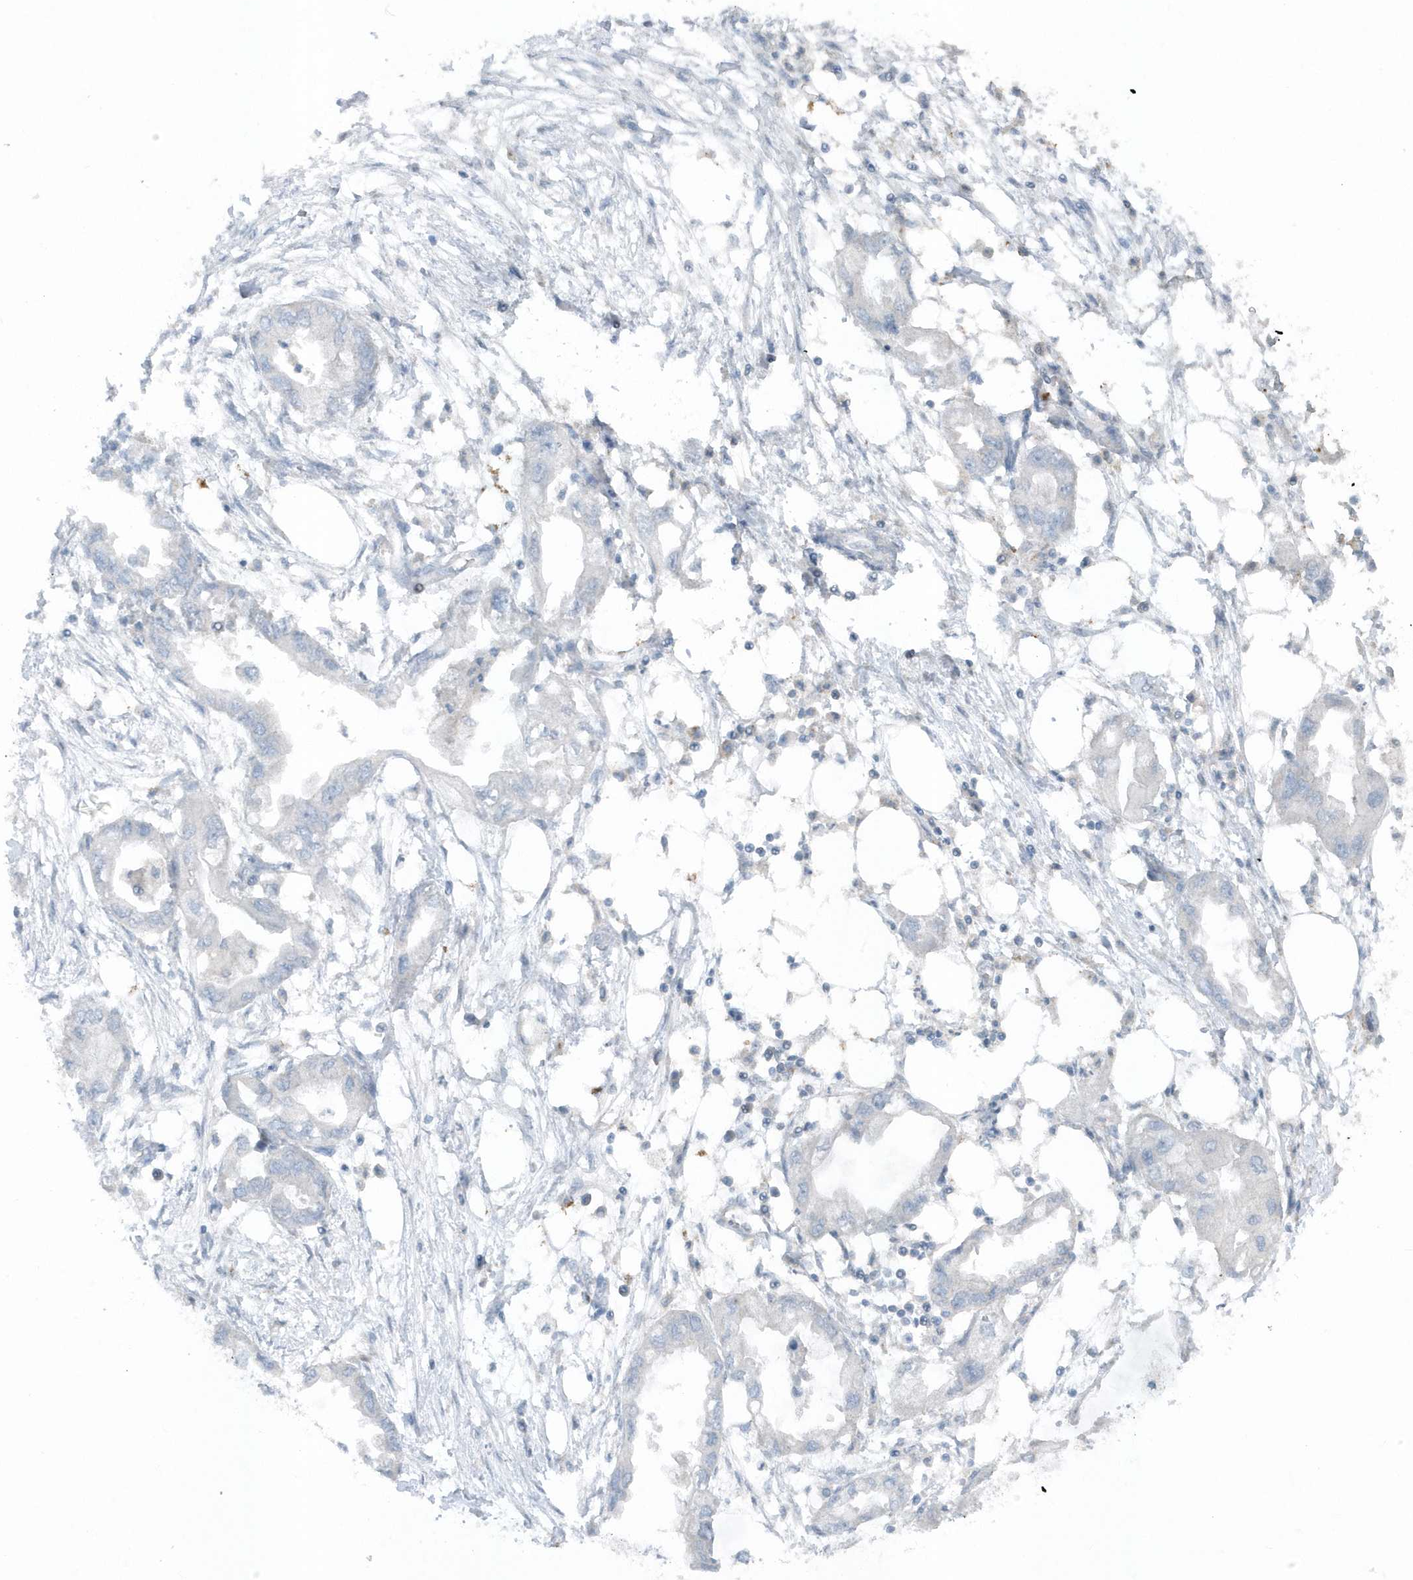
{"staining": {"intensity": "negative", "quantity": "none", "location": "none"}, "tissue": "endometrial cancer", "cell_type": "Tumor cells", "image_type": "cancer", "snomed": [{"axis": "morphology", "description": "Adenocarcinoma, NOS"}, {"axis": "morphology", "description": "Adenocarcinoma, metastatic, NOS"}, {"axis": "topography", "description": "Adipose tissue"}, {"axis": "topography", "description": "Endometrium"}], "caption": "Immunohistochemical staining of human endometrial adenocarcinoma exhibits no significant expression in tumor cells.", "gene": "ACTC1", "patient": {"sex": "female", "age": 67}}